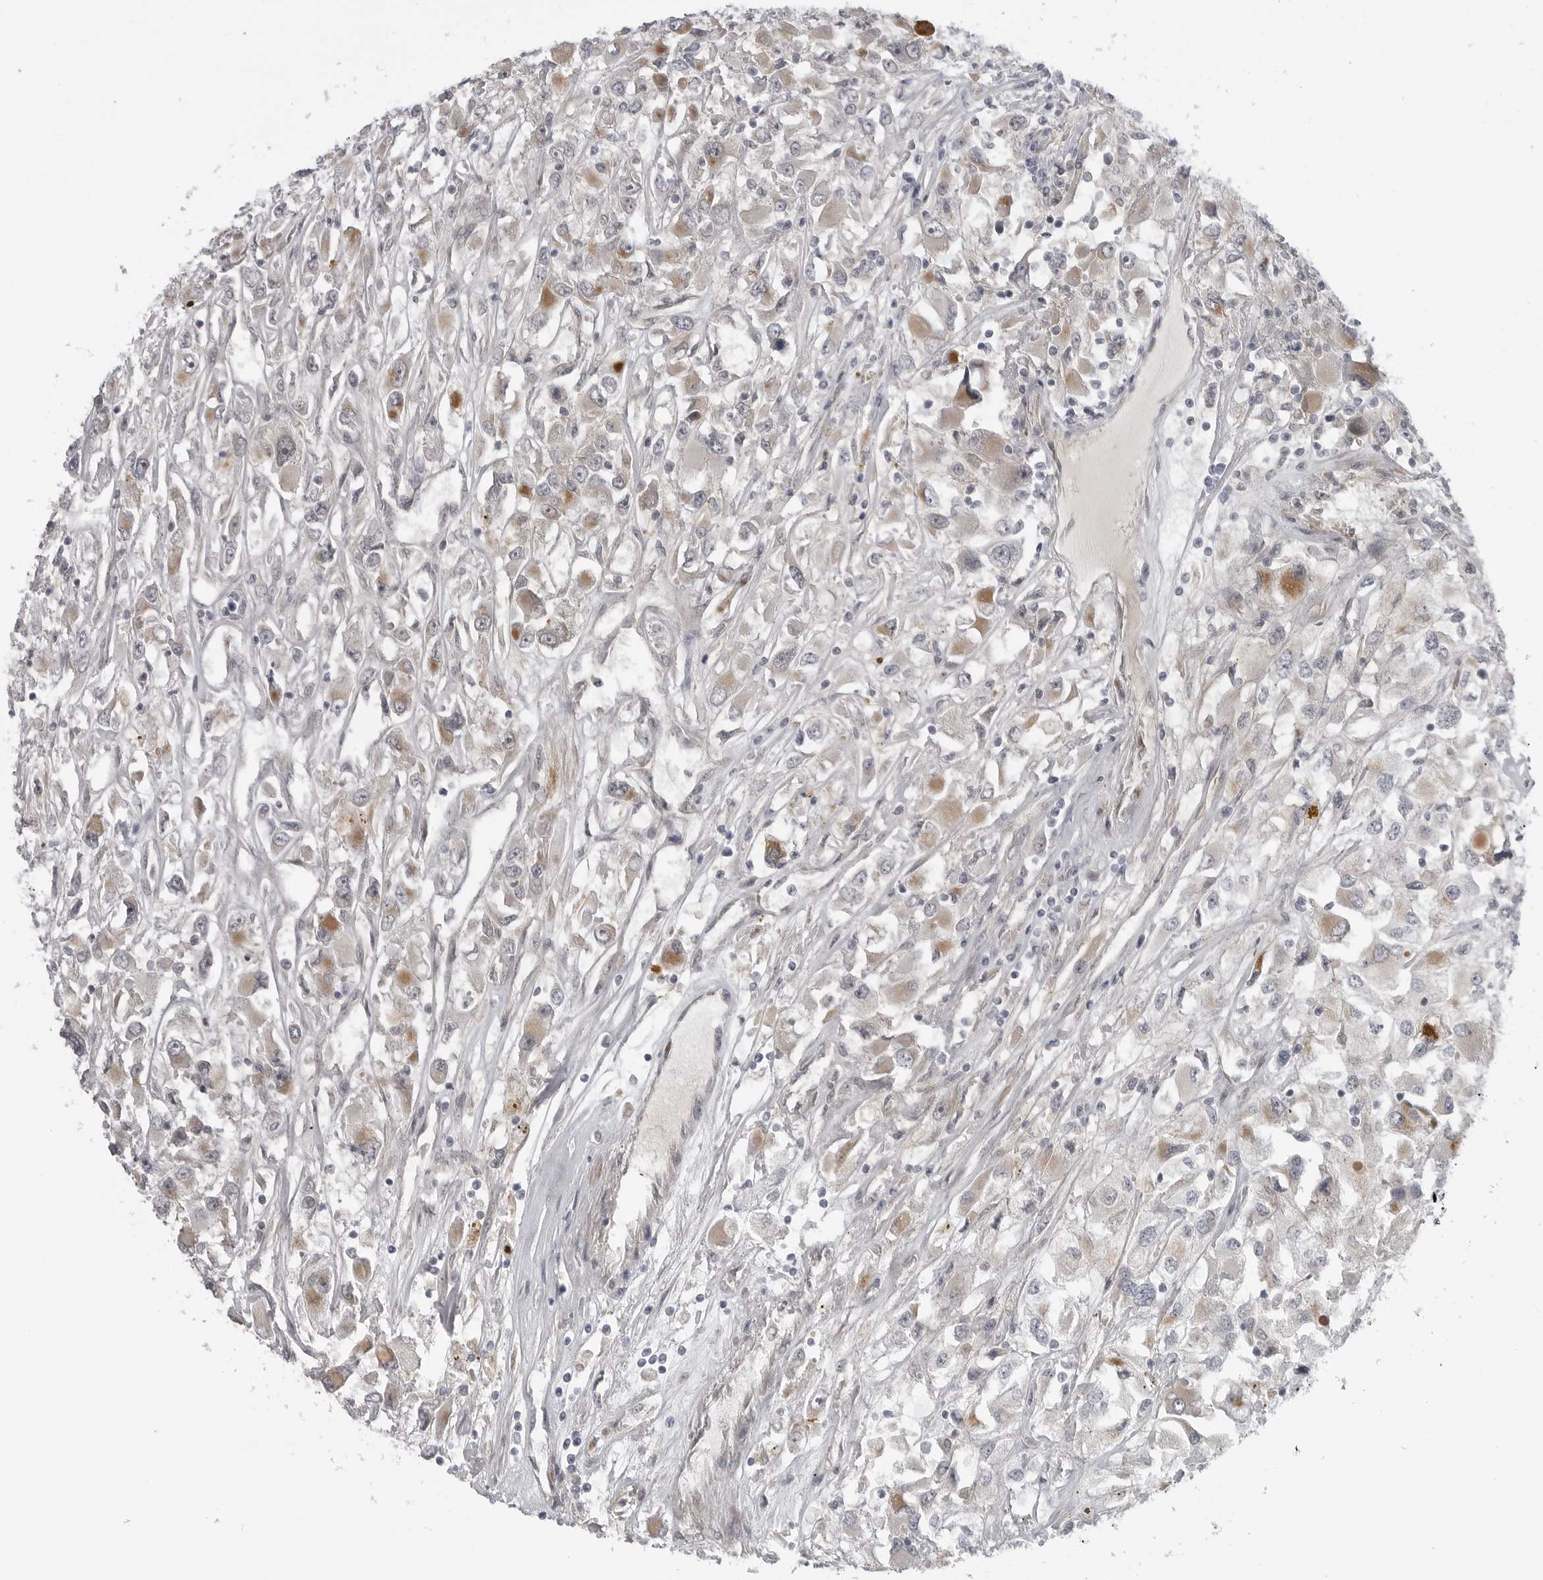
{"staining": {"intensity": "moderate", "quantity": "<25%", "location": "cytoplasmic/membranous"}, "tissue": "renal cancer", "cell_type": "Tumor cells", "image_type": "cancer", "snomed": [{"axis": "morphology", "description": "Adenocarcinoma, NOS"}, {"axis": "topography", "description": "Kidney"}], "caption": "Immunohistochemical staining of renal cancer (adenocarcinoma) displays low levels of moderate cytoplasmic/membranous protein staining in approximately <25% of tumor cells.", "gene": "LRRC45", "patient": {"sex": "female", "age": 52}}